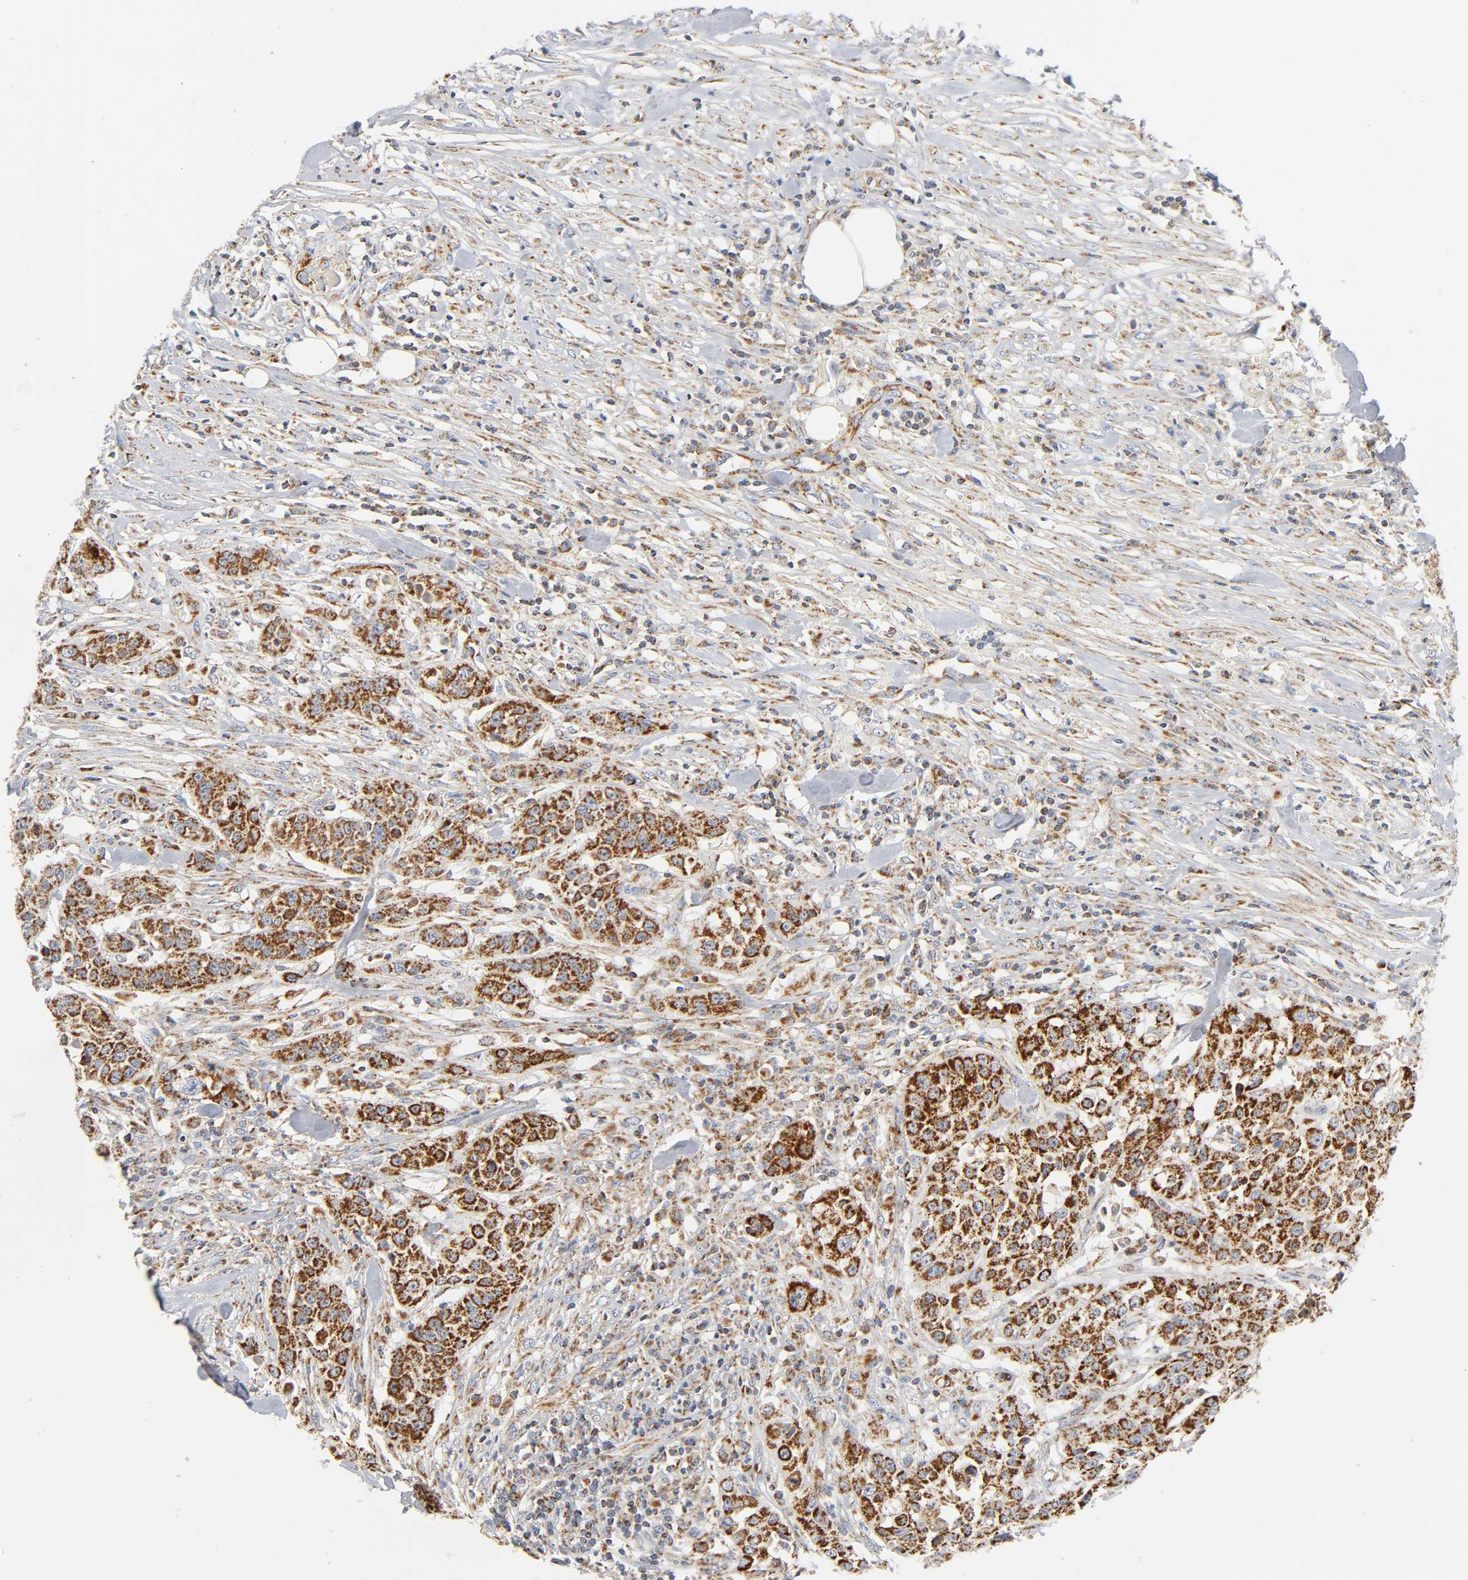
{"staining": {"intensity": "strong", "quantity": ">75%", "location": "cytoplasmic/membranous"}, "tissue": "urothelial cancer", "cell_type": "Tumor cells", "image_type": "cancer", "snomed": [{"axis": "morphology", "description": "Urothelial carcinoma, High grade"}, {"axis": "topography", "description": "Urinary bladder"}], "caption": "The histopathology image reveals staining of urothelial cancer, revealing strong cytoplasmic/membranous protein positivity (brown color) within tumor cells.", "gene": "BAK1", "patient": {"sex": "male", "age": 74}}